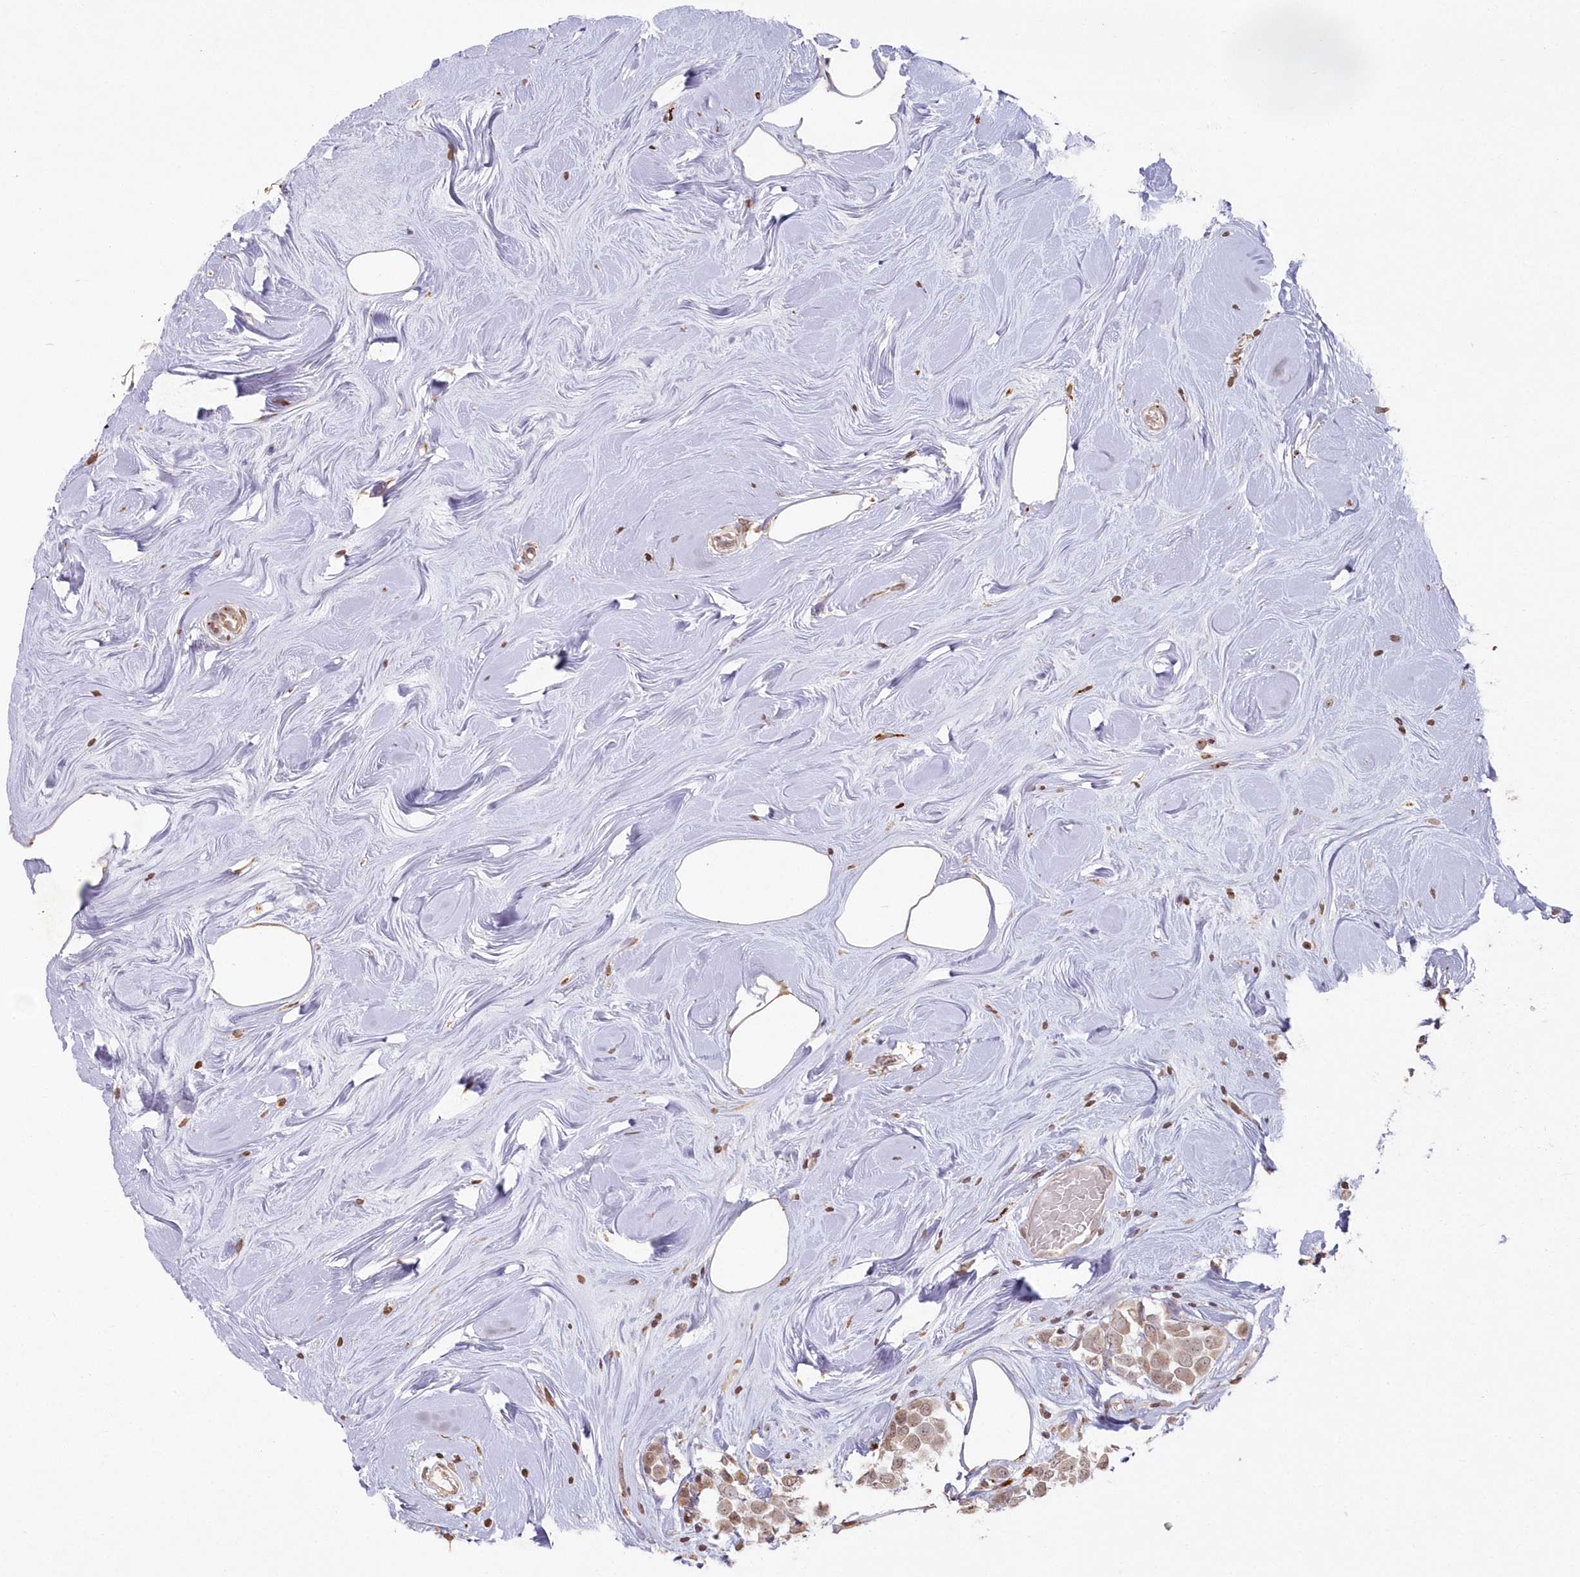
{"staining": {"intensity": "weak", "quantity": ">75%", "location": "cytoplasmic/membranous"}, "tissue": "breast cancer", "cell_type": "Tumor cells", "image_type": "cancer", "snomed": [{"axis": "morphology", "description": "Duct carcinoma"}, {"axis": "topography", "description": "Breast"}], "caption": "Immunohistochemical staining of human breast invasive ductal carcinoma displays low levels of weak cytoplasmic/membranous positivity in approximately >75% of tumor cells.", "gene": "ARSB", "patient": {"sex": "female", "age": 61}}